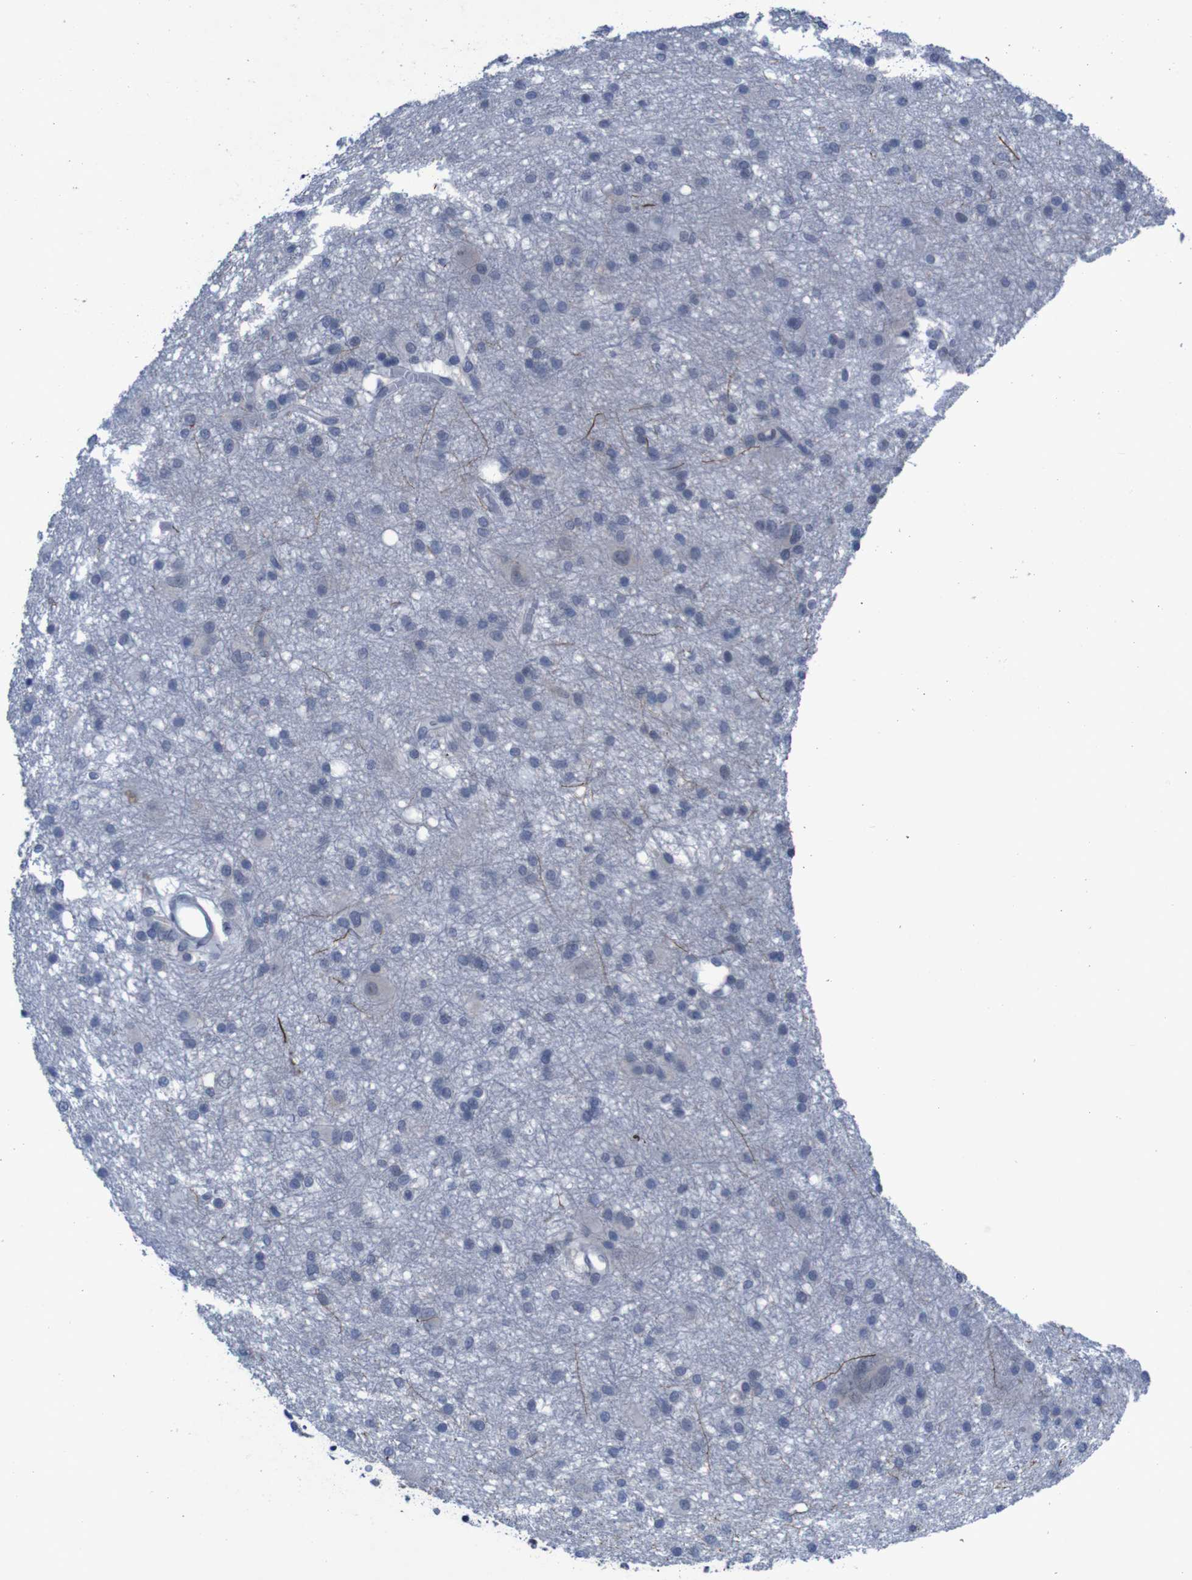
{"staining": {"intensity": "negative", "quantity": "none", "location": "none"}, "tissue": "glioma", "cell_type": "Tumor cells", "image_type": "cancer", "snomed": [{"axis": "morphology", "description": "Glioma, malignant, High grade"}, {"axis": "topography", "description": "Brain"}], "caption": "DAB immunohistochemical staining of human glioma shows no significant expression in tumor cells.", "gene": "CLDN18", "patient": {"sex": "female", "age": 59}}